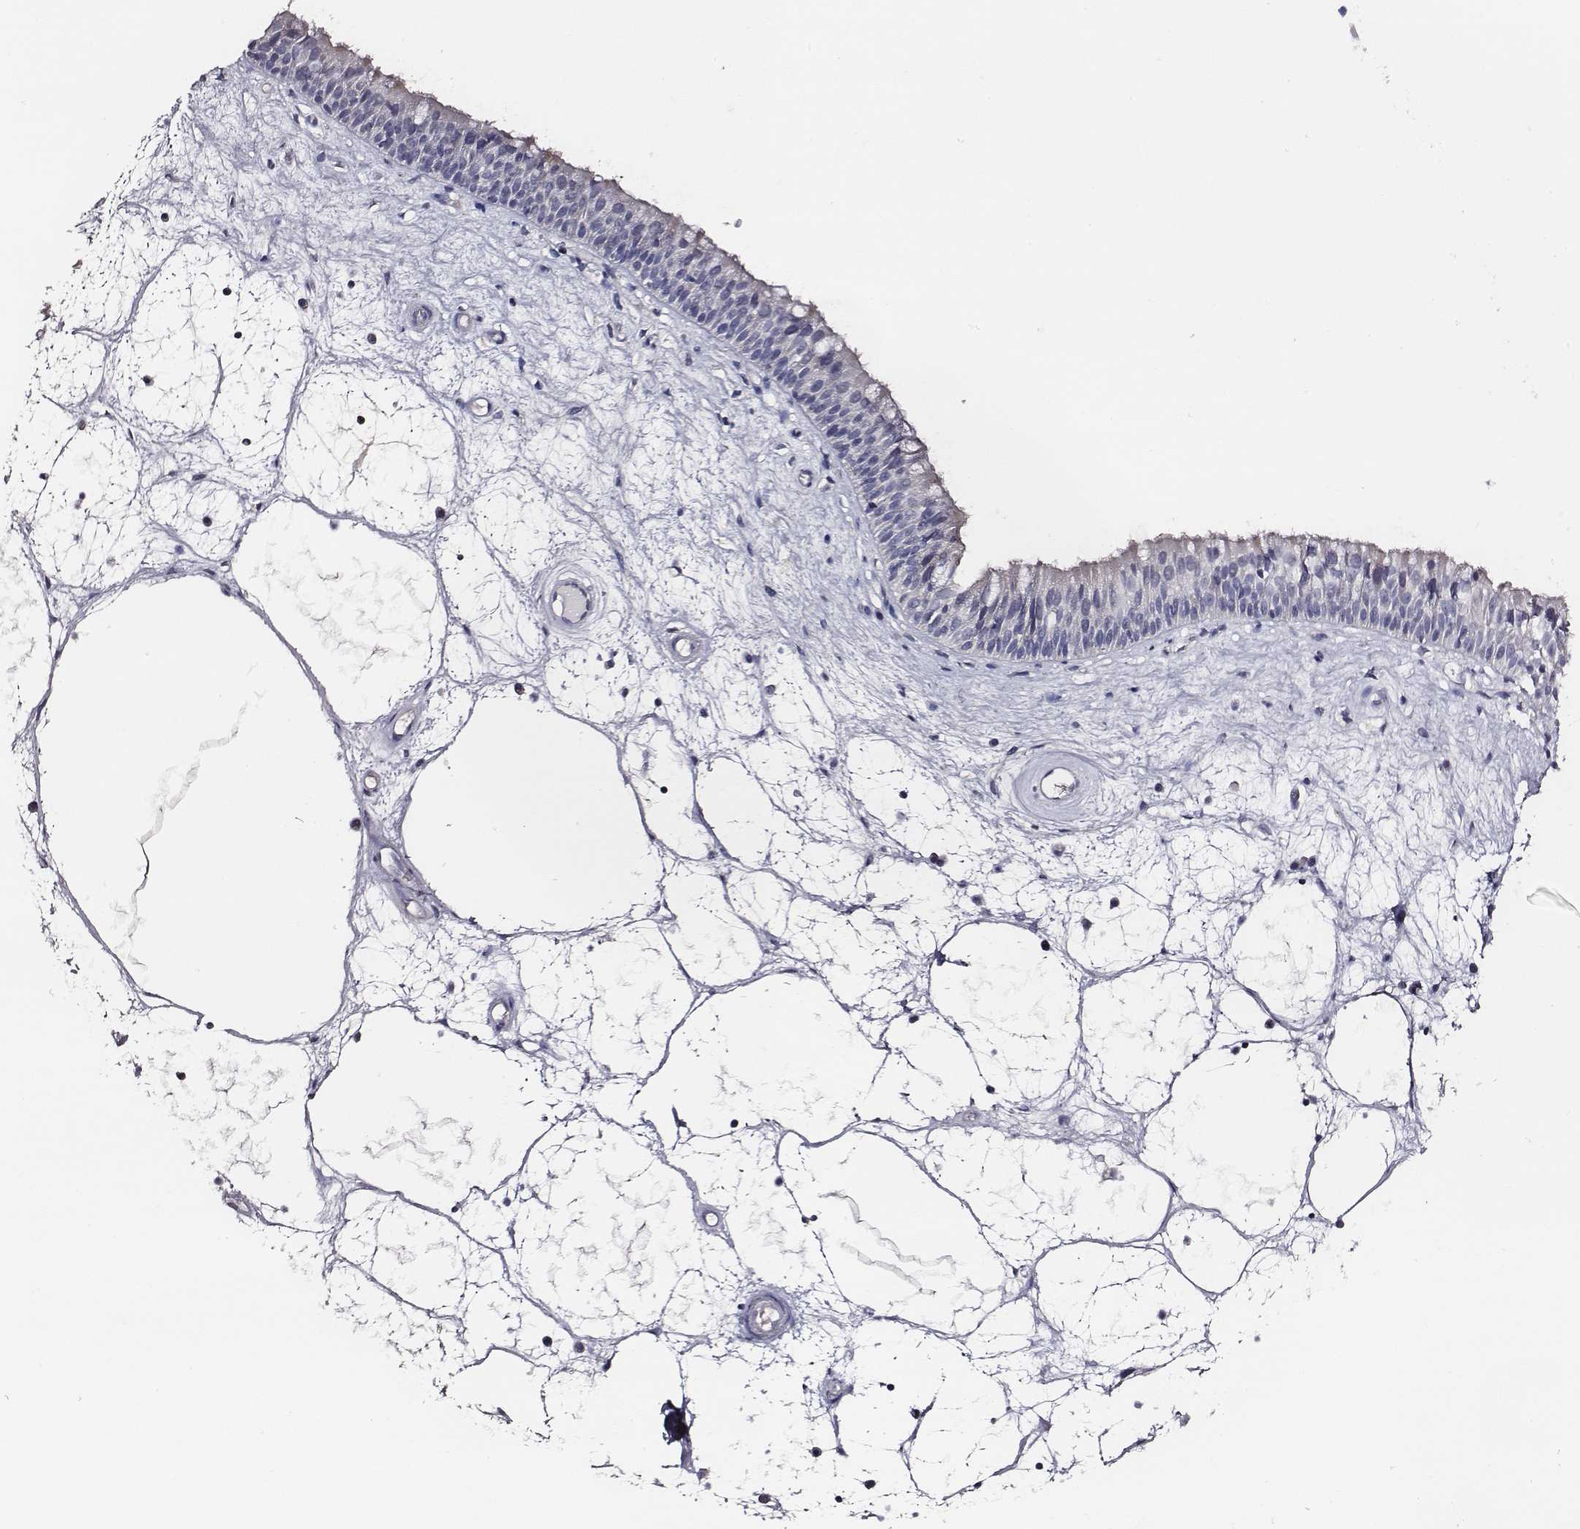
{"staining": {"intensity": "negative", "quantity": "none", "location": "none"}, "tissue": "nasopharynx", "cell_type": "Respiratory epithelial cells", "image_type": "normal", "snomed": [{"axis": "morphology", "description": "Normal tissue, NOS"}, {"axis": "topography", "description": "Nasopharynx"}], "caption": "An IHC photomicrograph of benign nasopharynx is shown. There is no staining in respiratory epithelial cells of nasopharynx. (DAB IHC, high magnification).", "gene": "AADAT", "patient": {"sex": "male", "age": 69}}